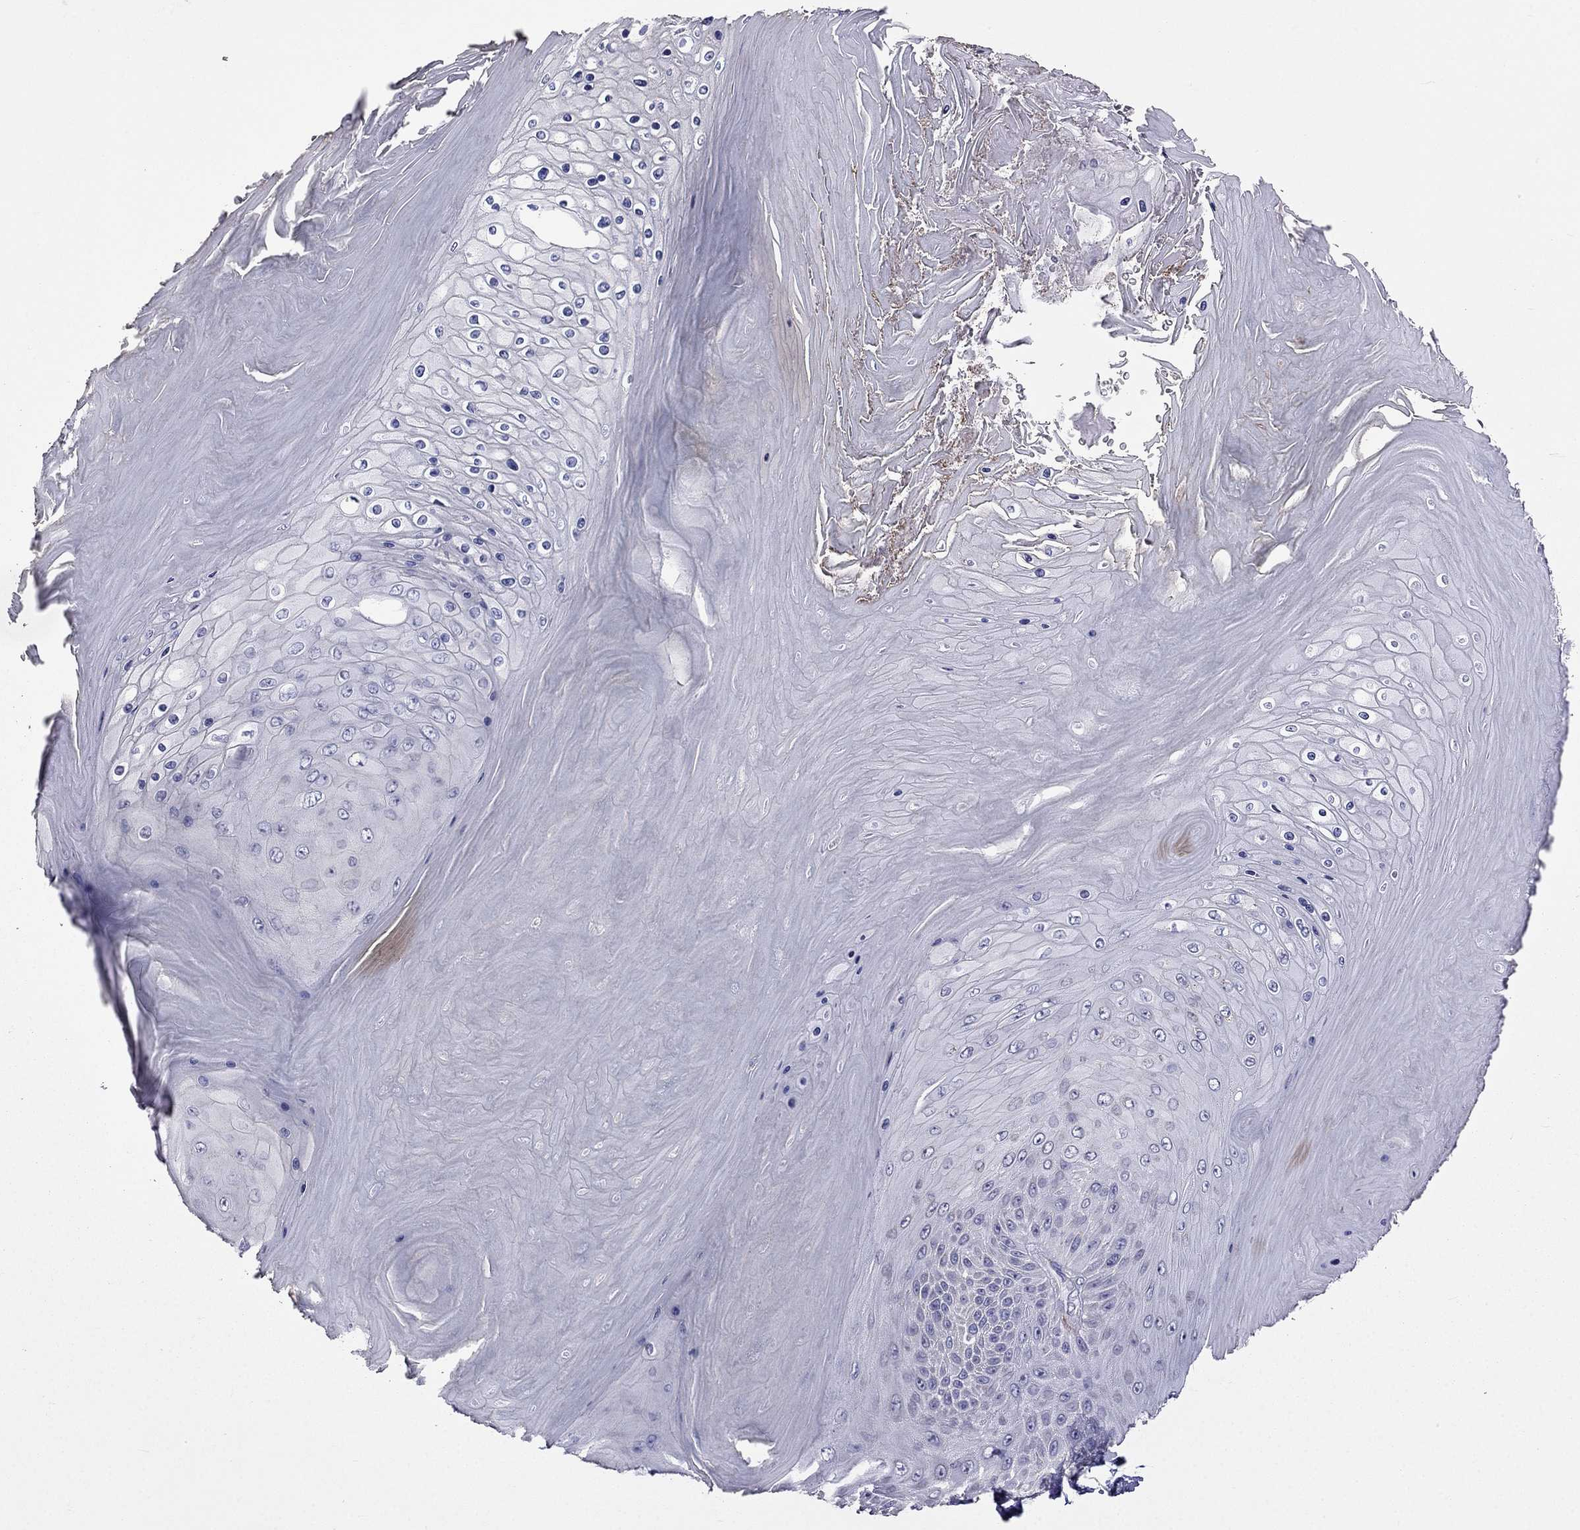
{"staining": {"intensity": "negative", "quantity": "none", "location": "none"}, "tissue": "skin cancer", "cell_type": "Tumor cells", "image_type": "cancer", "snomed": [{"axis": "morphology", "description": "Squamous cell carcinoma, NOS"}, {"axis": "topography", "description": "Skin"}], "caption": "High power microscopy micrograph of an immunohistochemistry histopathology image of skin squamous cell carcinoma, revealing no significant expression in tumor cells.", "gene": "AK5", "patient": {"sex": "male", "age": 62}}